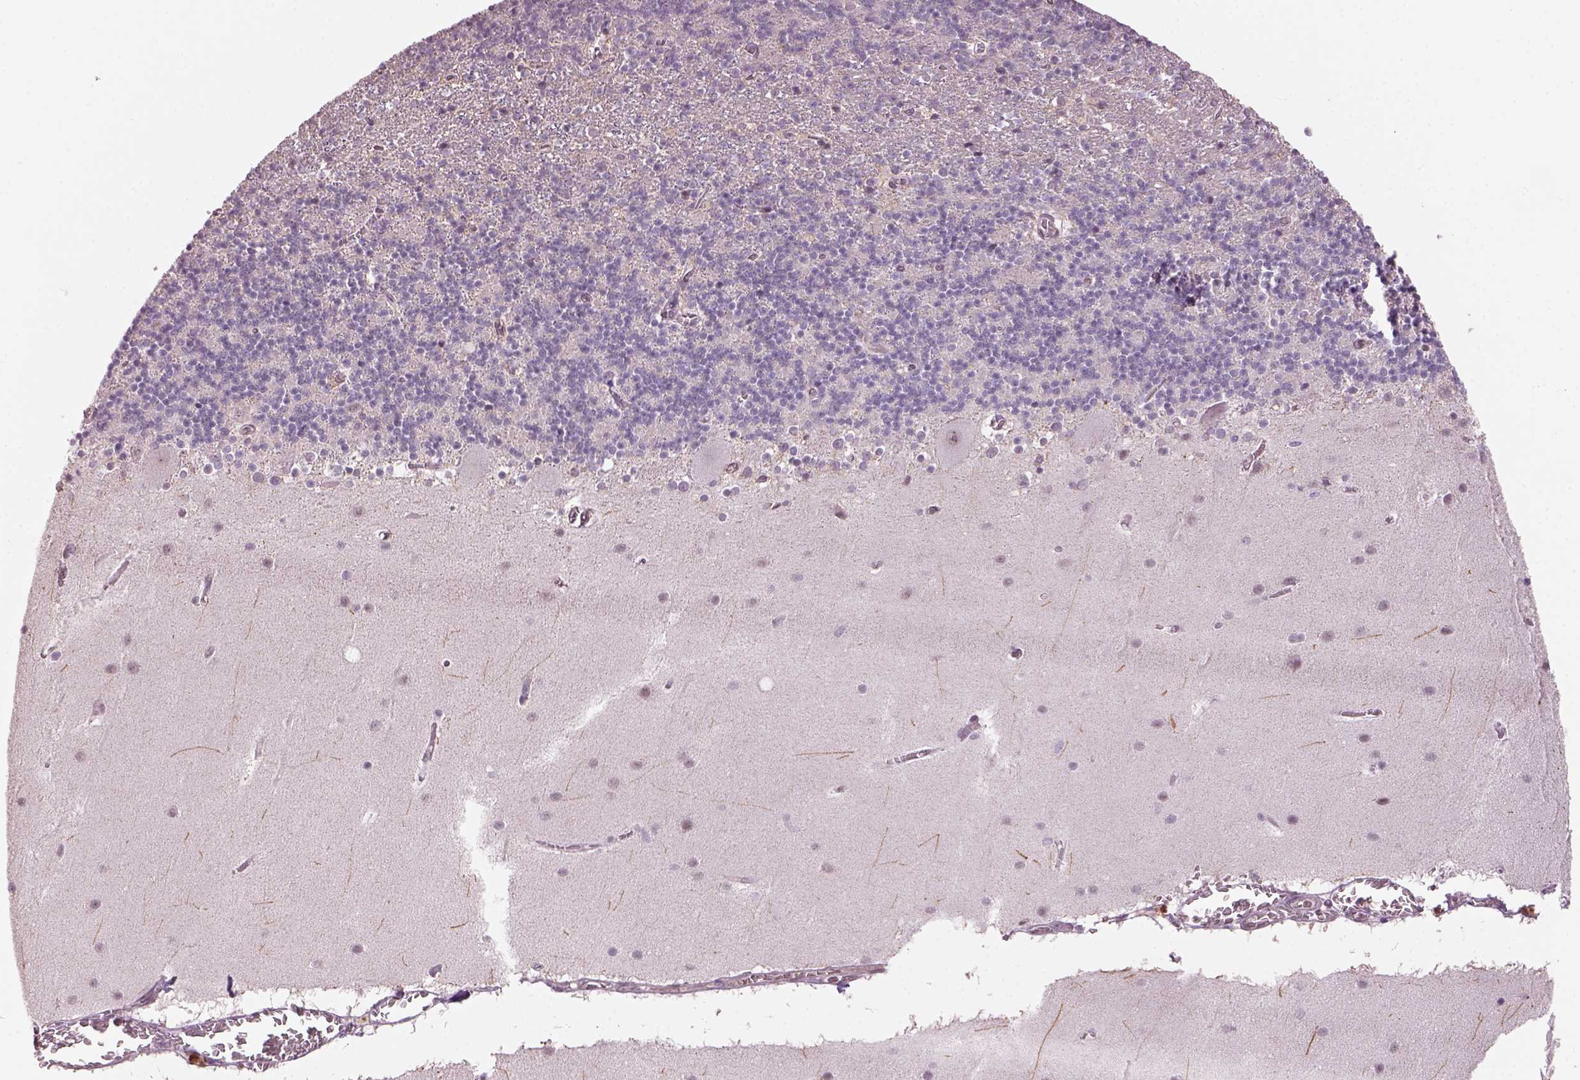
{"staining": {"intensity": "negative", "quantity": "none", "location": "none"}, "tissue": "cerebellum", "cell_type": "Cells in granular layer", "image_type": "normal", "snomed": [{"axis": "morphology", "description": "Normal tissue, NOS"}, {"axis": "topography", "description": "Cerebellum"}], "caption": "A high-resolution micrograph shows immunohistochemistry (IHC) staining of normal cerebellum, which exhibits no significant positivity in cells in granular layer.", "gene": "NAT8B", "patient": {"sex": "male", "age": 70}}